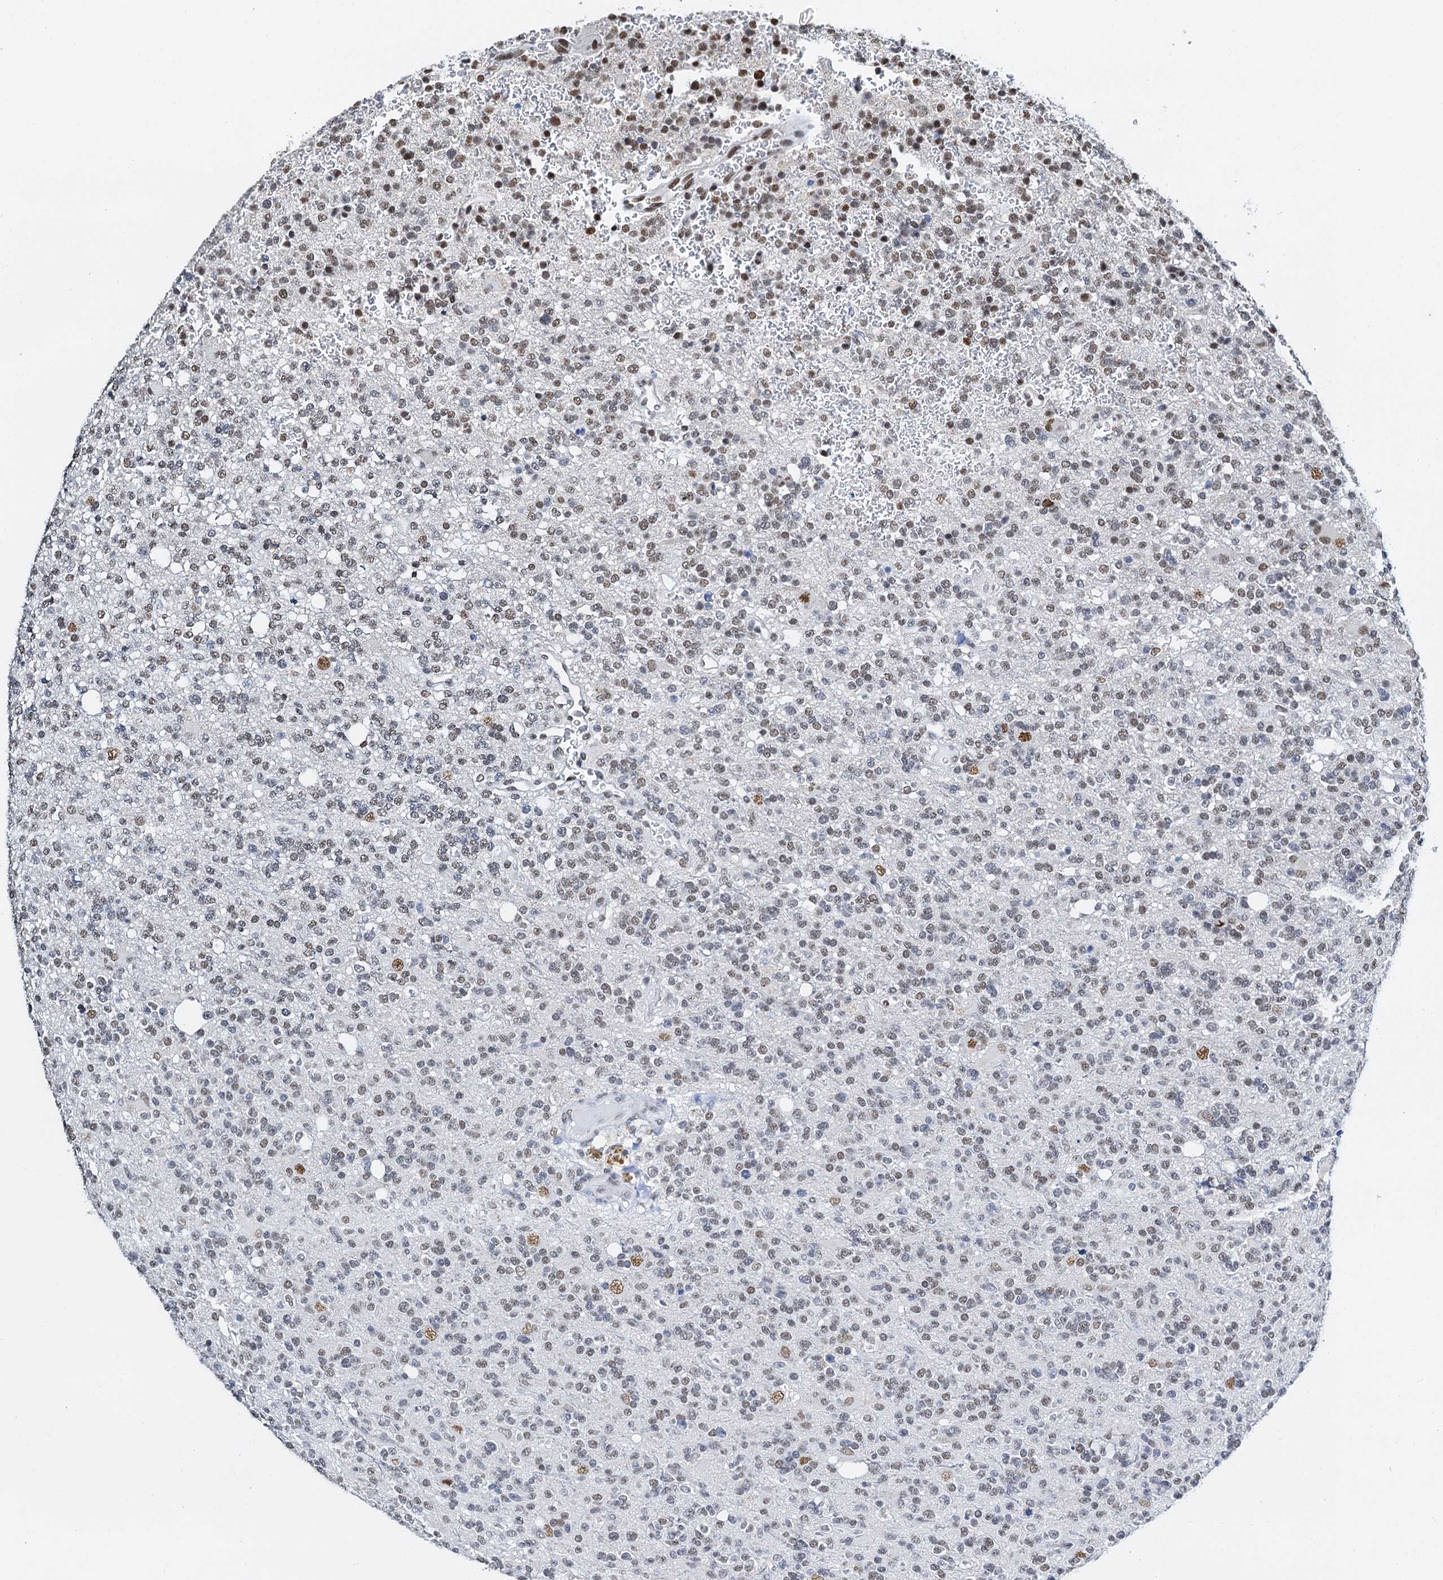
{"staining": {"intensity": "moderate", "quantity": "<25%", "location": "nuclear"}, "tissue": "glioma", "cell_type": "Tumor cells", "image_type": "cancer", "snomed": [{"axis": "morphology", "description": "Glioma, malignant, High grade"}, {"axis": "topography", "description": "Brain"}], "caption": "Human malignant high-grade glioma stained with a brown dye displays moderate nuclear positive staining in about <25% of tumor cells.", "gene": "SLTM", "patient": {"sex": "female", "age": 62}}